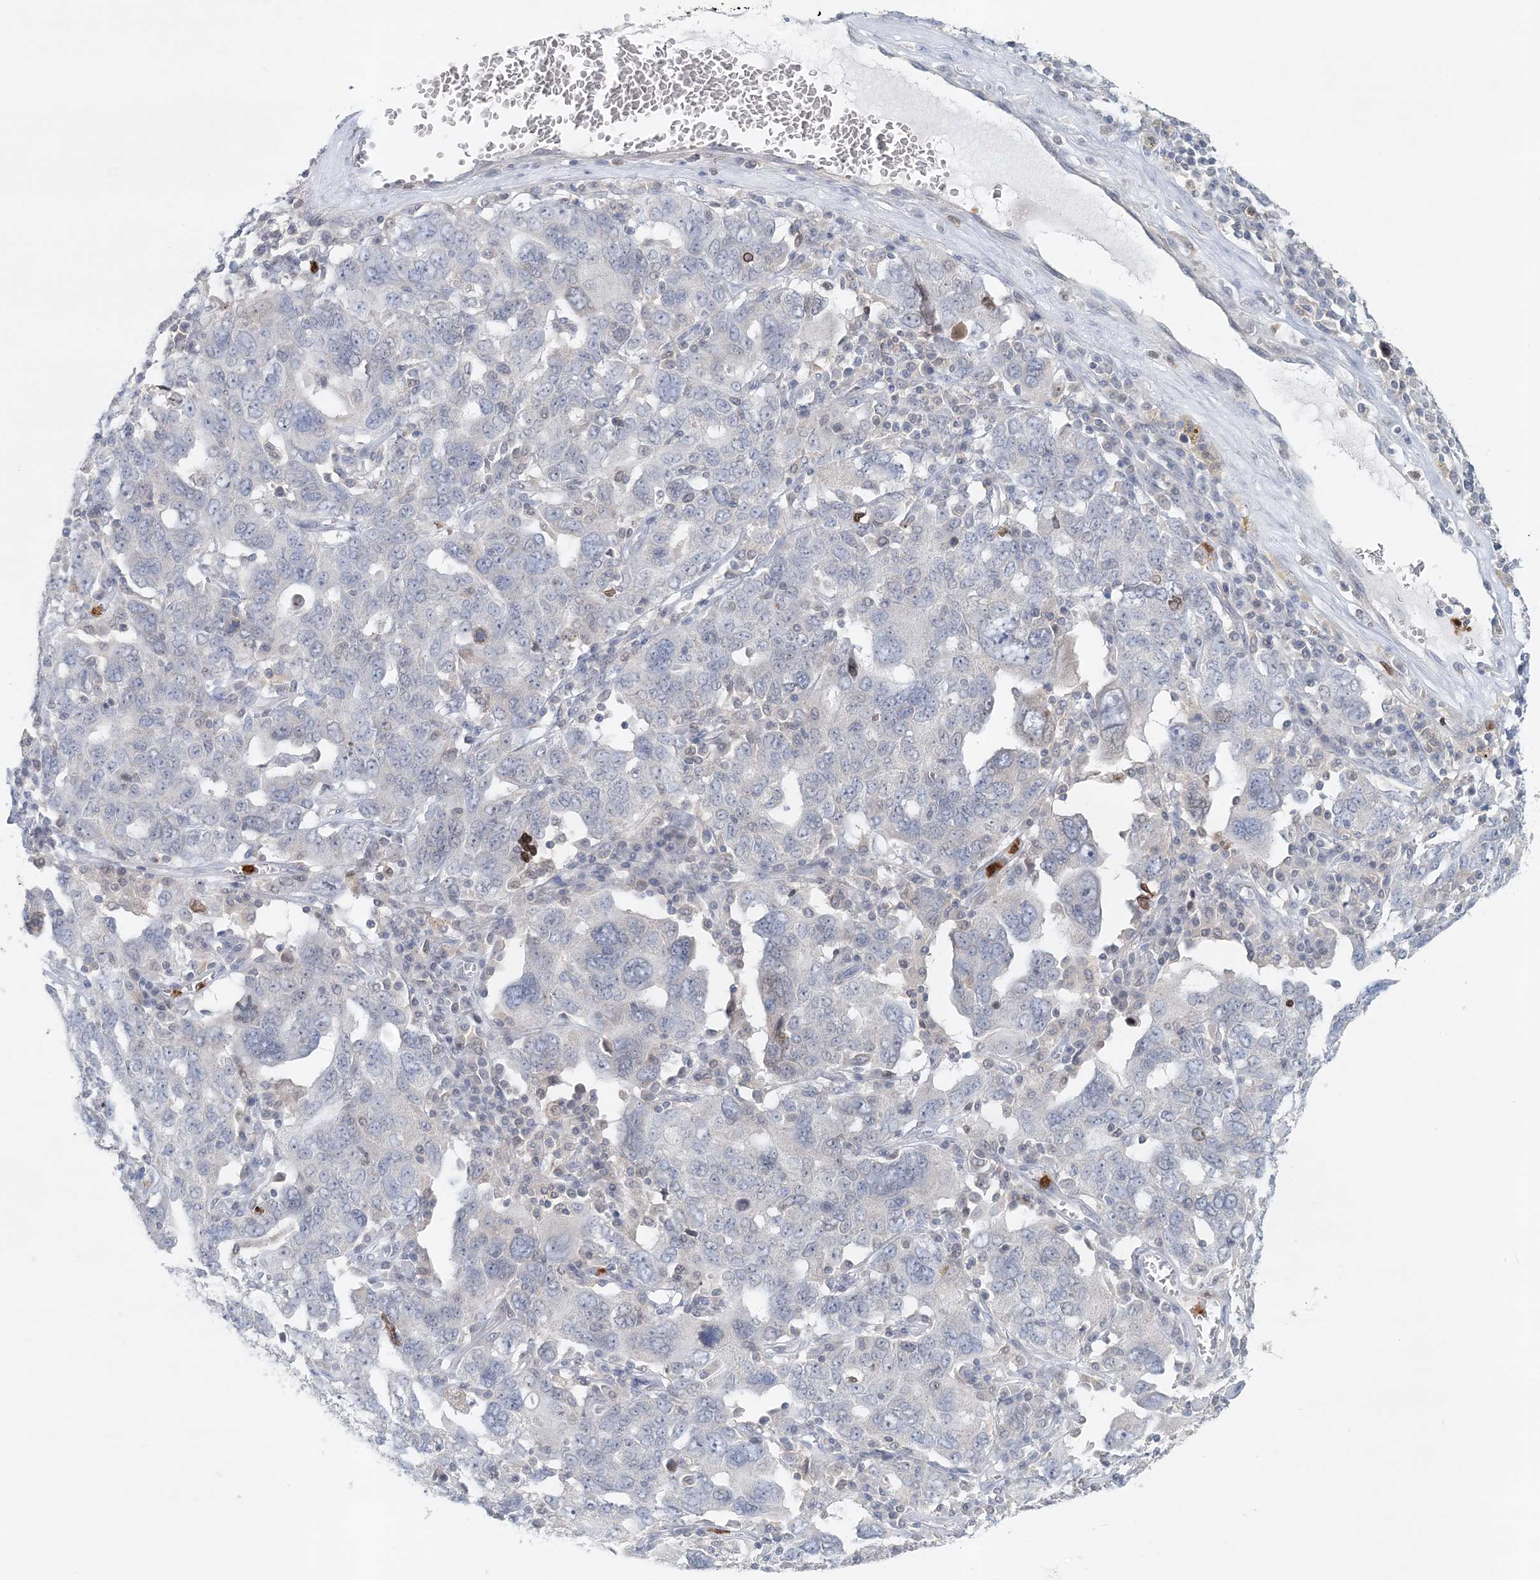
{"staining": {"intensity": "negative", "quantity": "none", "location": "none"}, "tissue": "ovarian cancer", "cell_type": "Tumor cells", "image_type": "cancer", "snomed": [{"axis": "morphology", "description": "Carcinoma, endometroid"}, {"axis": "topography", "description": "Ovary"}], "caption": "DAB (3,3'-diaminobenzidine) immunohistochemical staining of ovarian endometroid carcinoma shows no significant positivity in tumor cells.", "gene": "NUP54", "patient": {"sex": "female", "age": 62}}